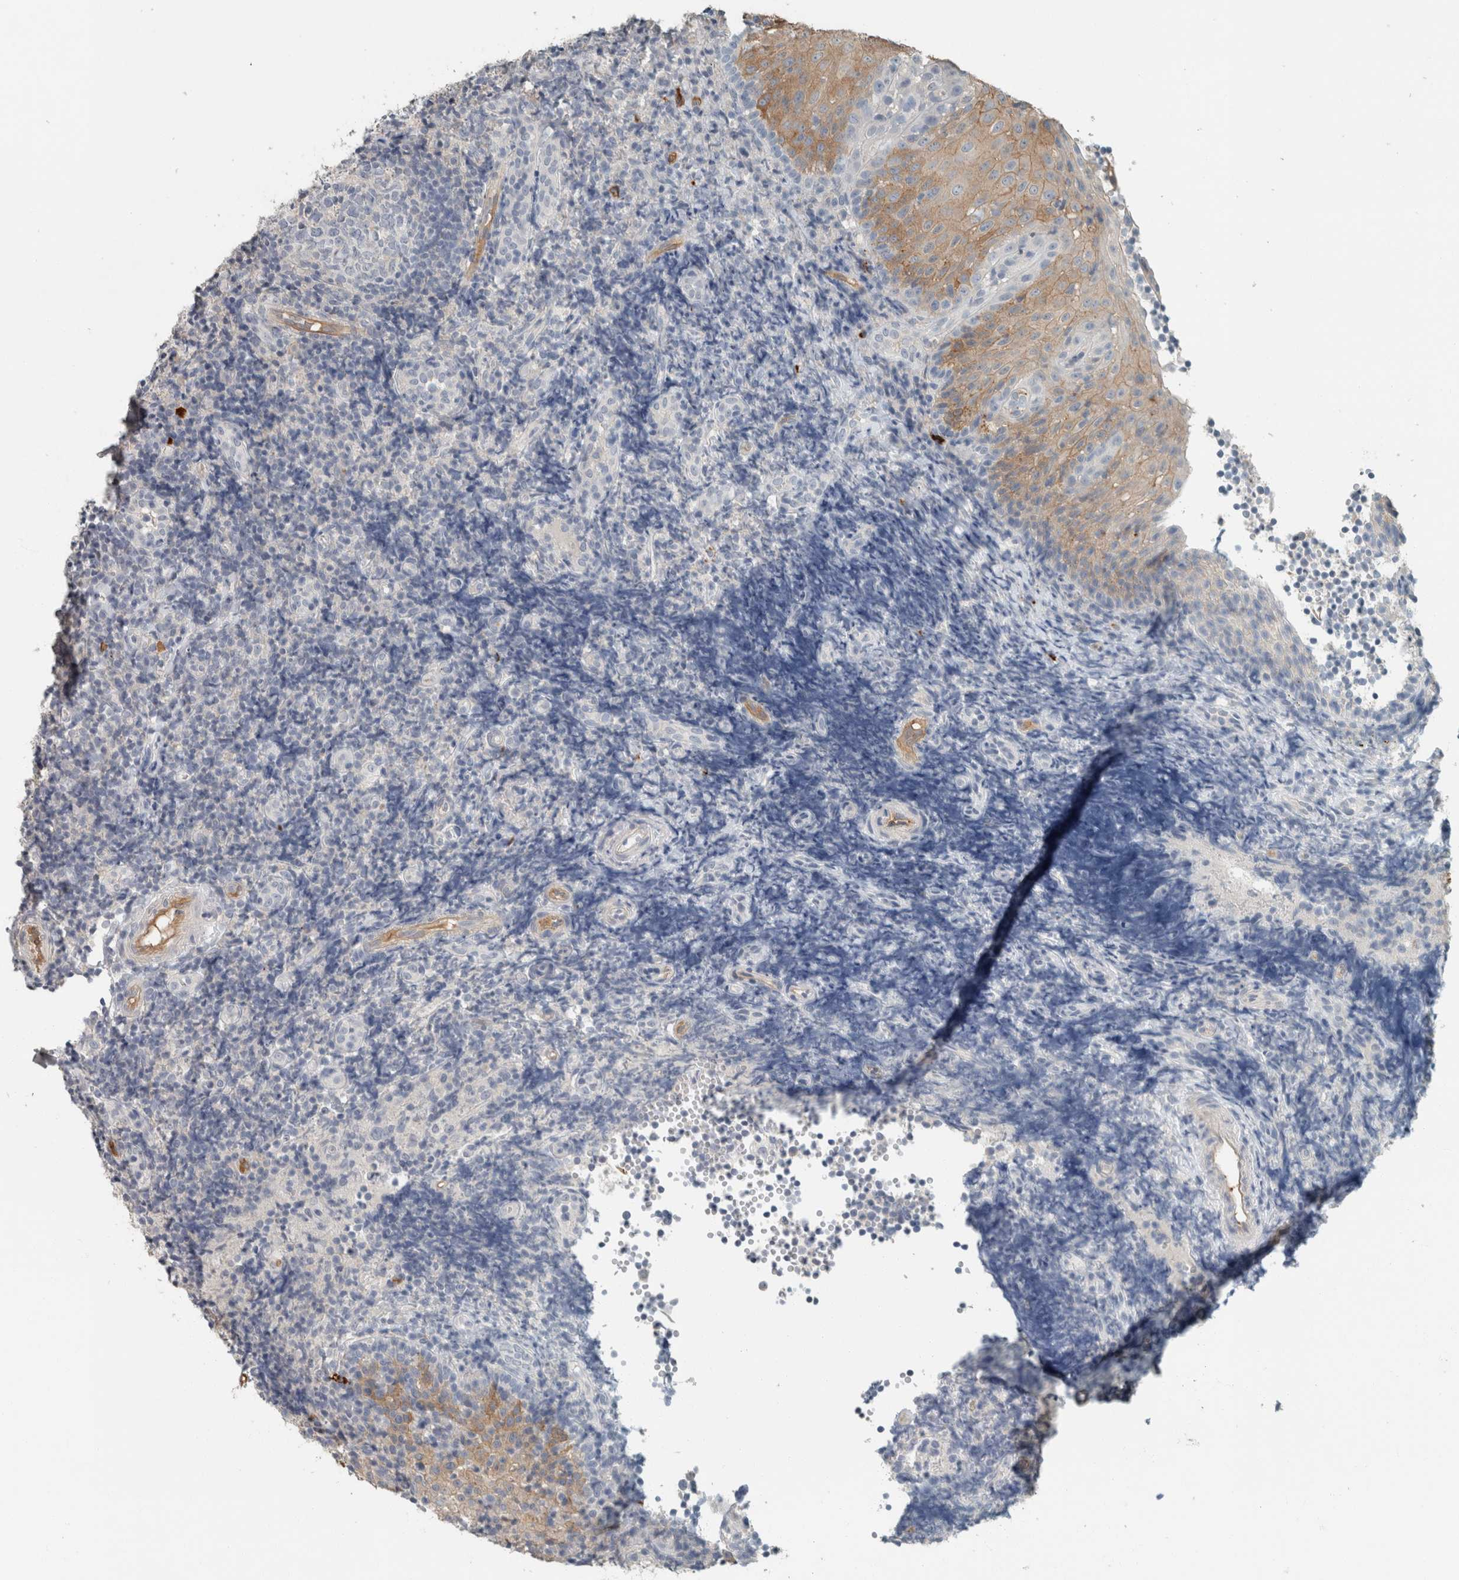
{"staining": {"intensity": "negative", "quantity": "none", "location": "none"}, "tissue": "tonsil", "cell_type": "Non-germinal center cells", "image_type": "normal", "snomed": [{"axis": "morphology", "description": "Normal tissue, NOS"}, {"axis": "topography", "description": "Tonsil"}], "caption": "DAB (3,3'-diaminobenzidine) immunohistochemical staining of normal tonsil exhibits no significant staining in non-germinal center cells.", "gene": "SCIN", "patient": {"sex": "female", "age": 40}}